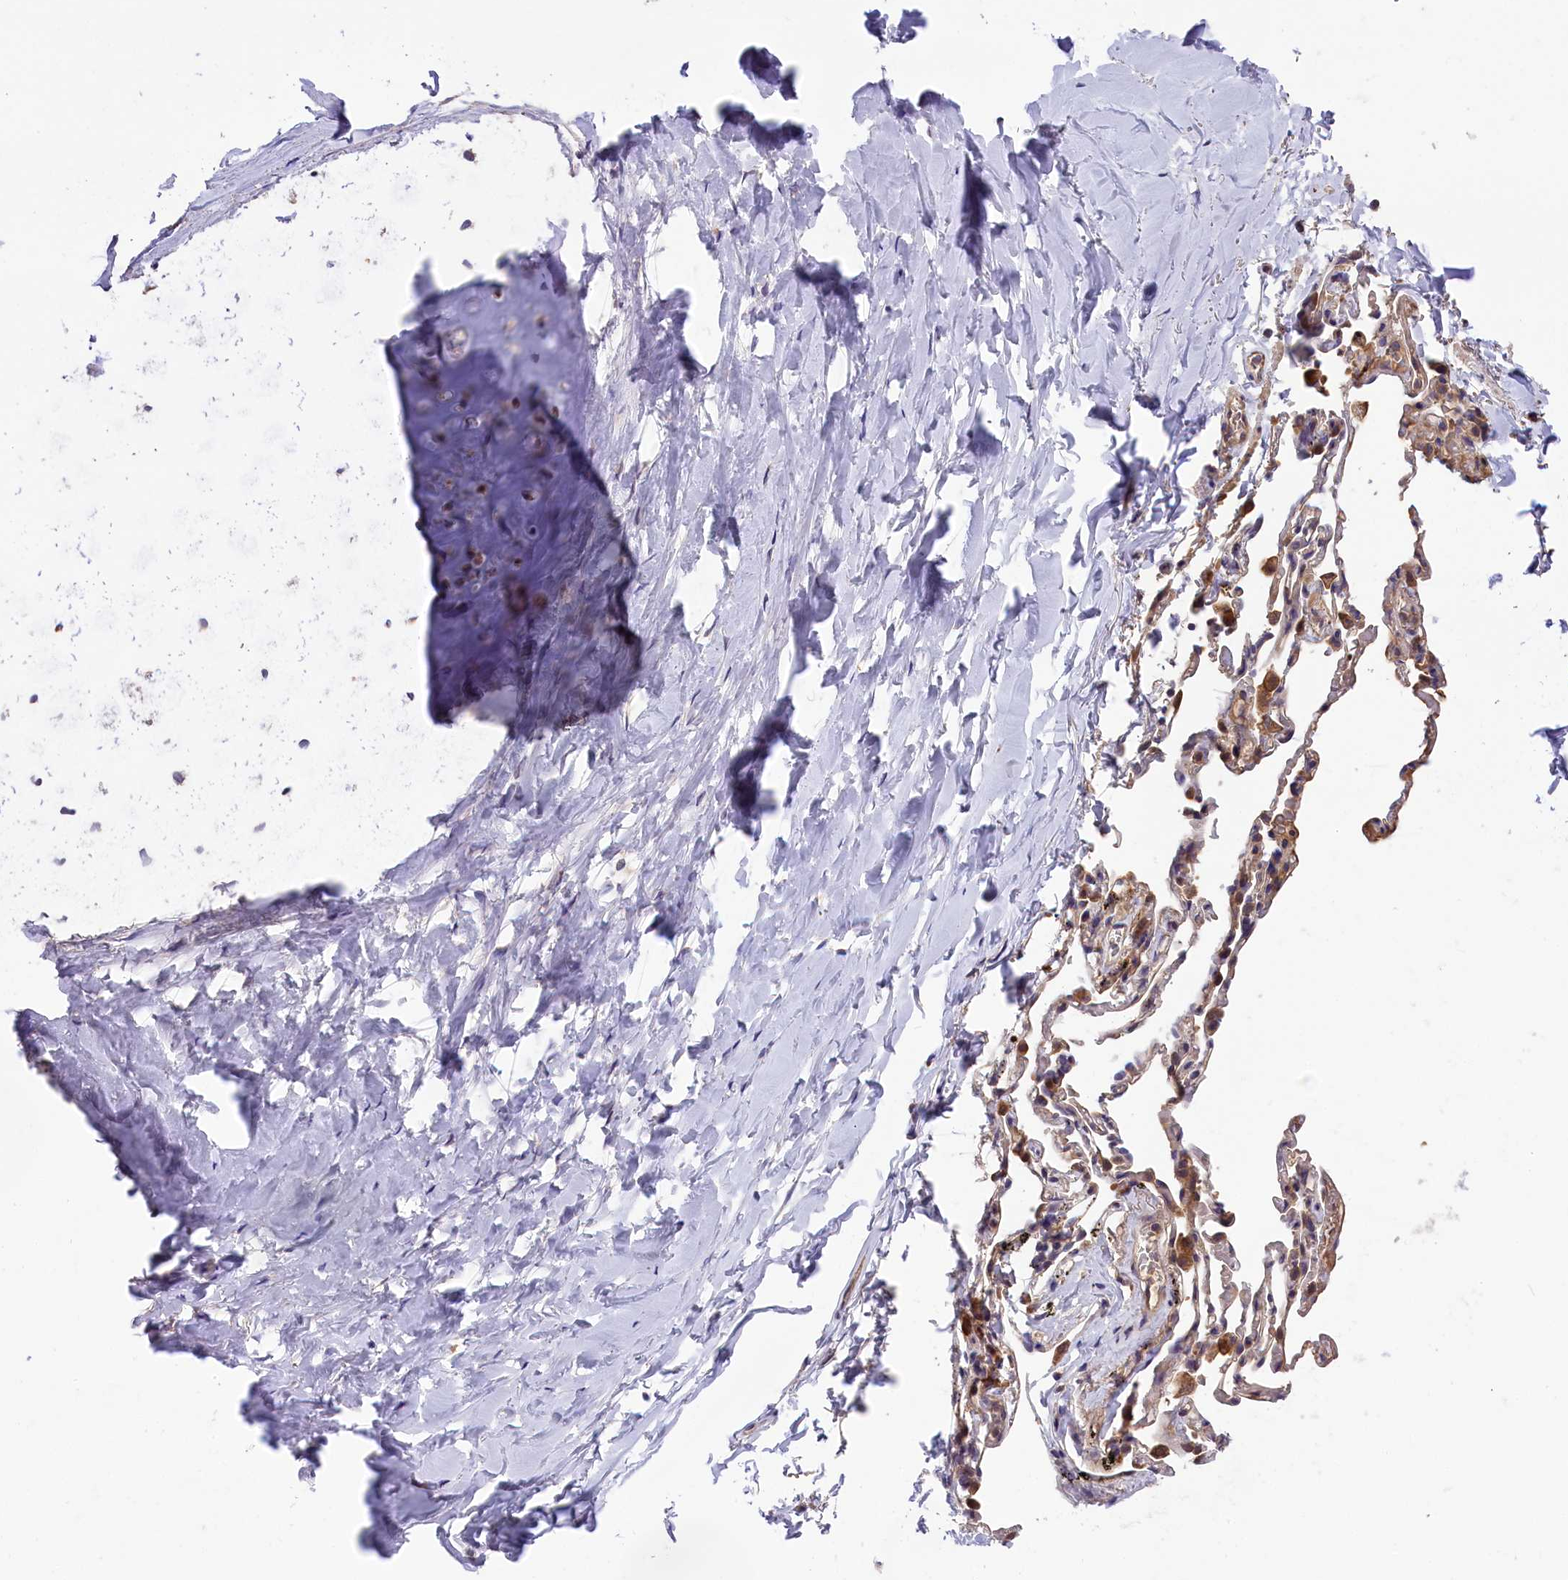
{"staining": {"intensity": "negative", "quantity": "none", "location": "none"}, "tissue": "adipose tissue", "cell_type": "Adipocytes", "image_type": "normal", "snomed": [{"axis": "morphology", "description": "Normal tissue, NOS"}, {"axis": "topography", "description": "Lymph node"}, {"axis": "topography", "description": "Bronchus"}], "caption": "Adipose tissue stained for a protein using immunohistochemistry (IHC) displays no staining adipocytes.", "gene": "ABCC10", "patient": {"sex": "male", "age": 63}}